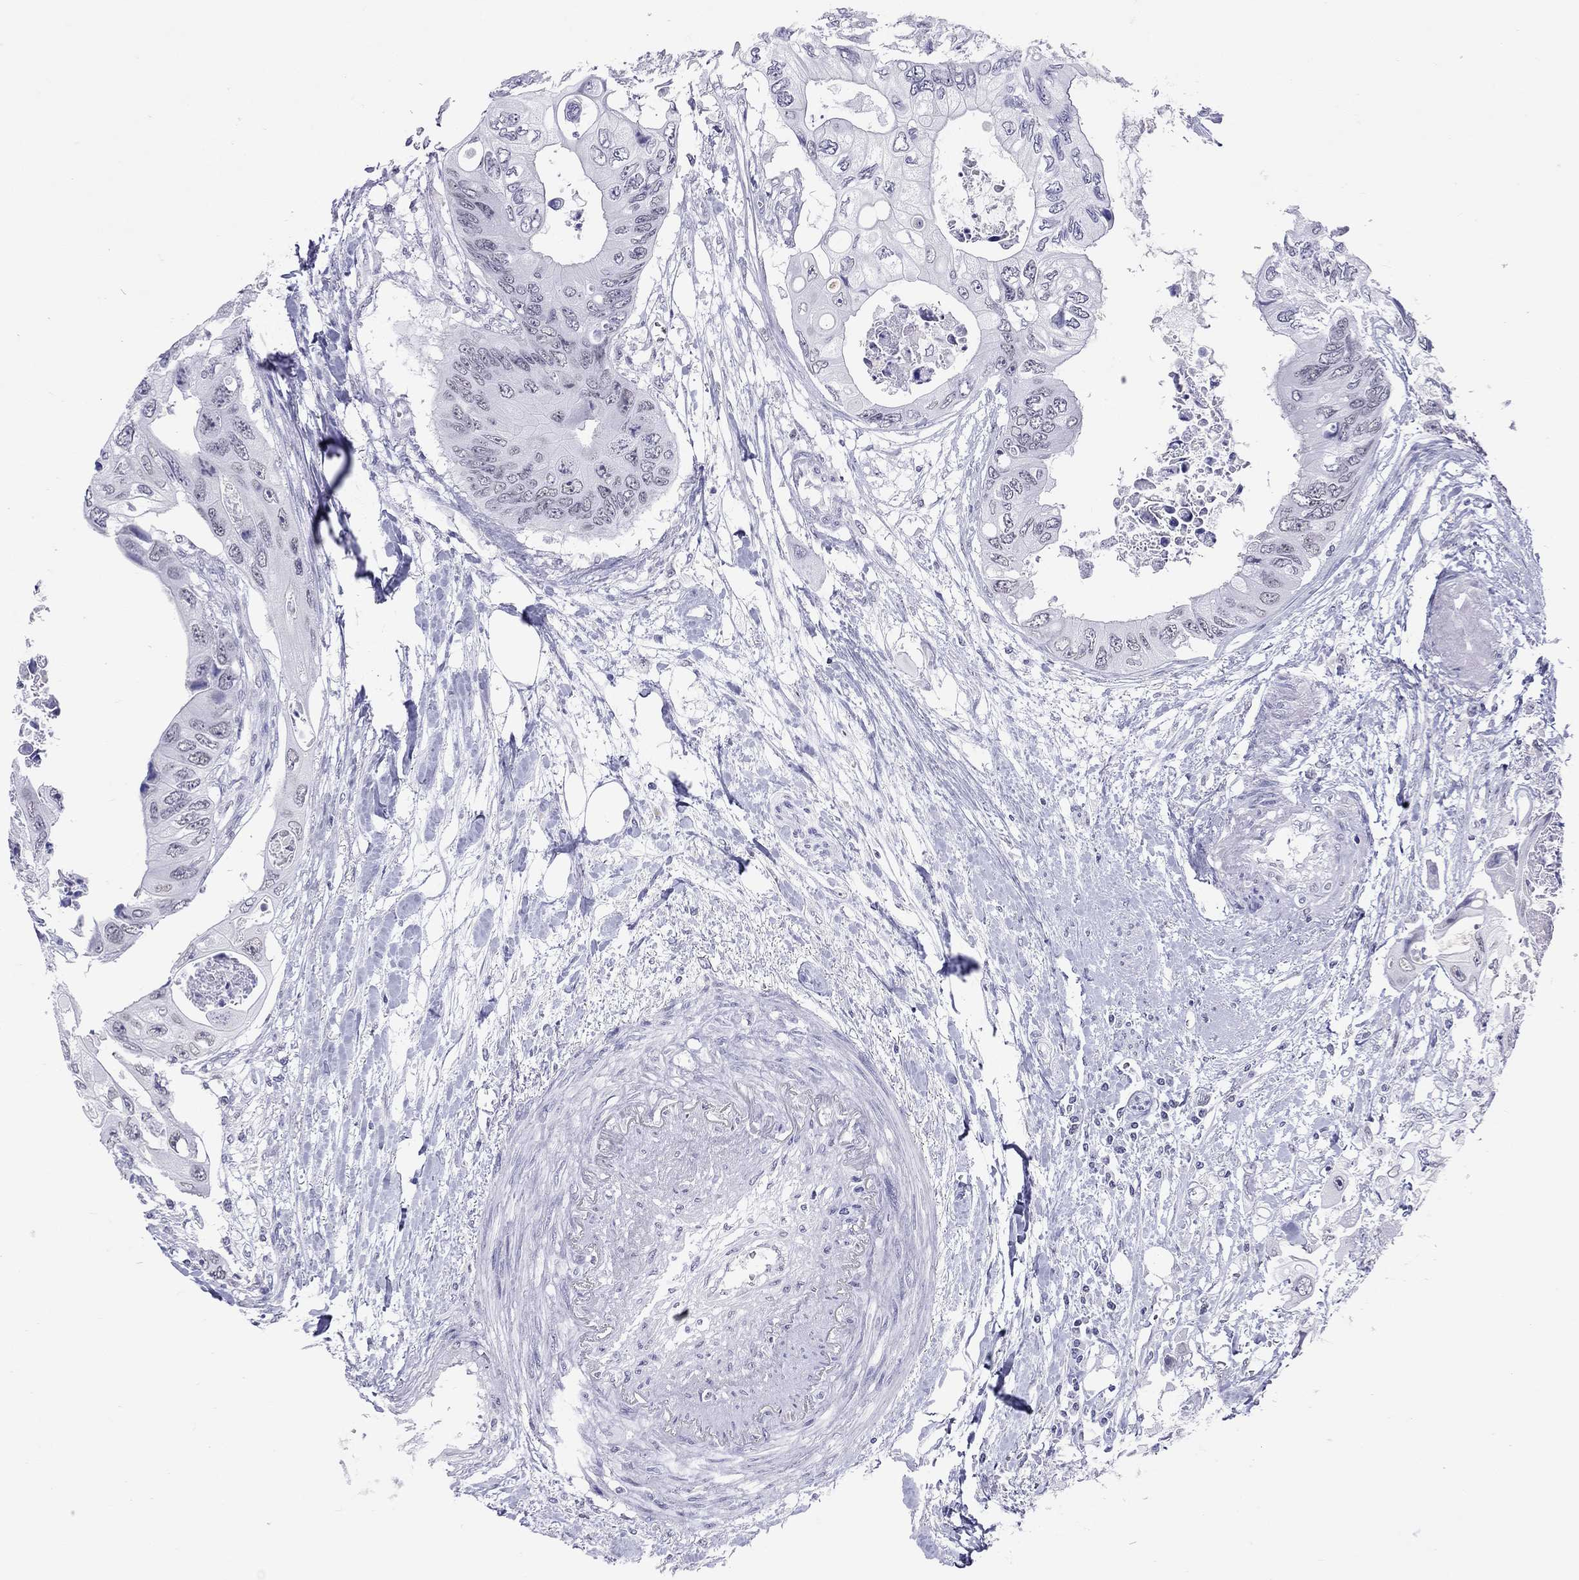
{"staining": {"intensity": "negative", "quantity": "none", "location": "none"}, "tissue": "colorectal cancer", "cell_type": "Tumor cells", "image_type": "cancer", "snomed": [{"axis": "morphology", "description": "Adenocarcinoma, NOS"}, {"axis": "topography", "description": "Rectum"}], "caption": "Immunohistochemistry of human colorectal cancer demonstrates no staining in tumor cells. (Brightfield microscopy of DAB IHC at high magnification).", "gene": "JHY", "patient": {"sex": "male", "age": 63}}